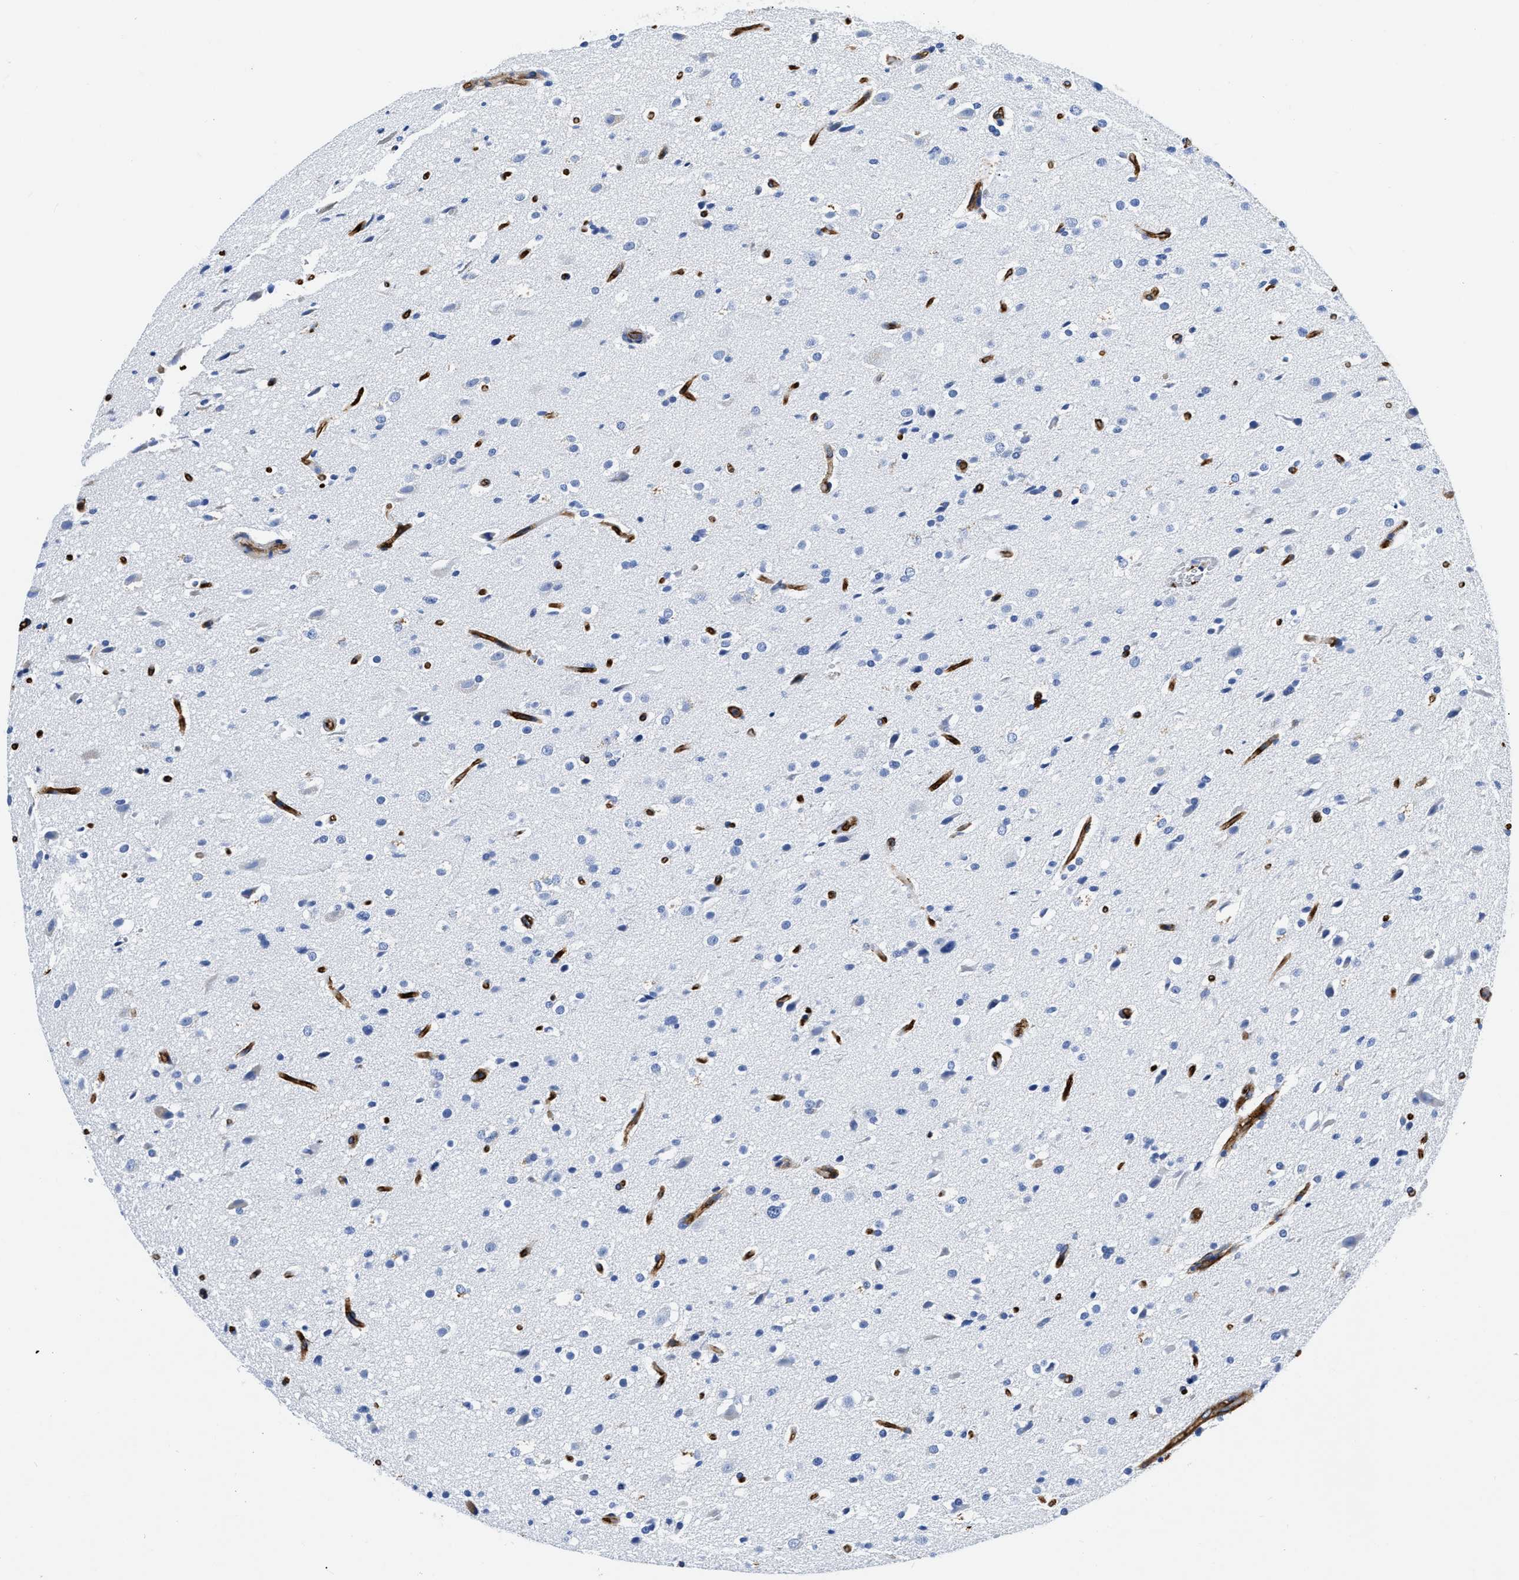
{"staining": {"intensity": "negative", "quantity": "none", "location": "none"}, "tissue": "glioma", "cell_type": "Tumor cells", "image_type": "cancer", "snomed": [{"axis": "morphology", "description": "Glioma, malignant, High grade"}, {"axis": "topography", "description": "Brain"}], "caption": "Tumor cells are negative for brown protein staining in high-grade glioma (malignant).", "gene": "TVP23B", "patient": {"sex": "male", "age": 33}}